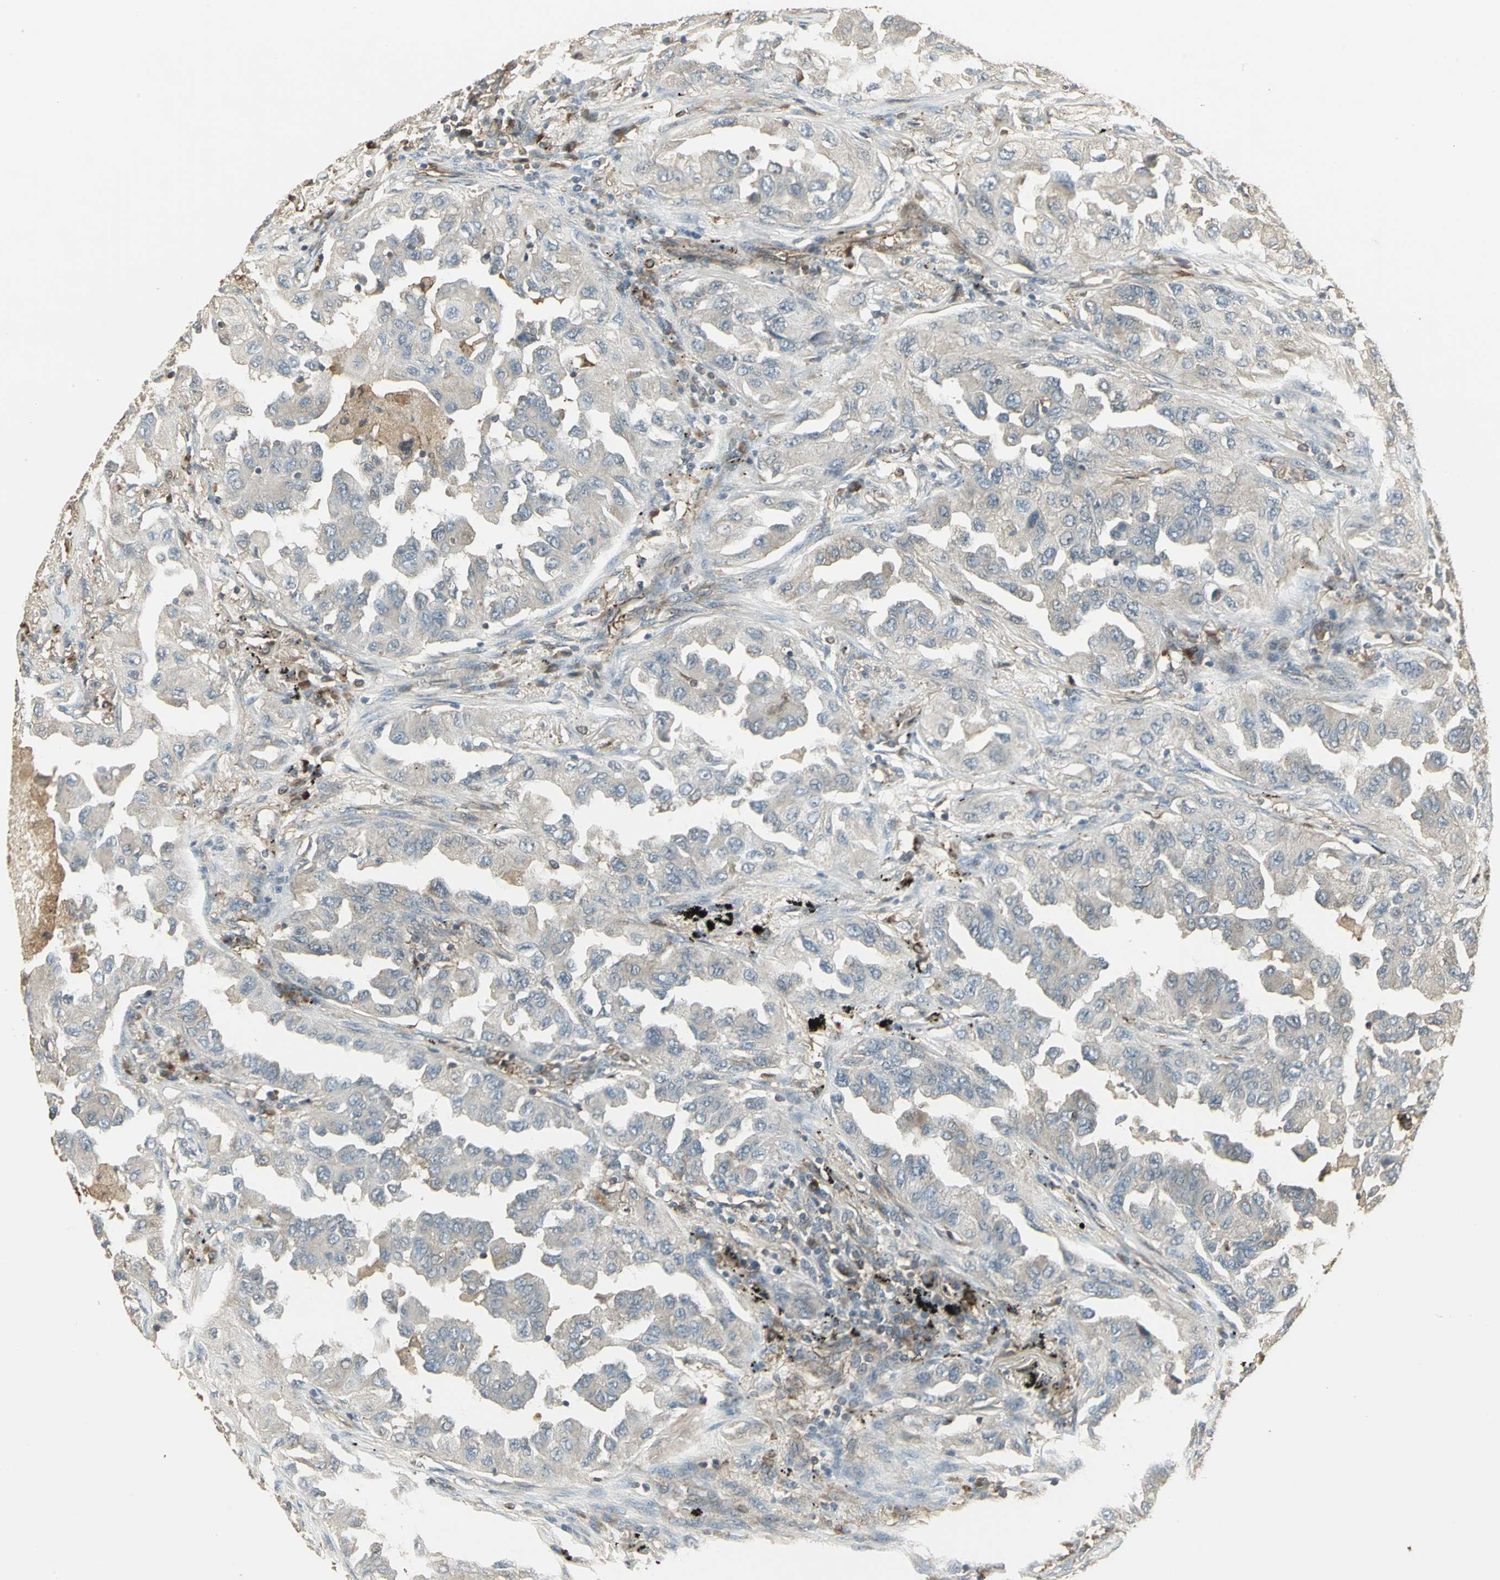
{"staining": {"intensity": "weak", "quantity": "25%-75%", "location": "cytoplasmic/membranous"}, "tissue": "lung cancer", "cell_type": "Tumor cells", "image_type": "cancer", "snomed": [{"axis": "morphology", "description": "Adenocarcinoma, NOS"}, {"axis": "topography", "description": "Lung"}], "caption": "Protein staining of lung cancer tissue shows weak cytoplasmic/membranous staining in approximately 25%-75% of tumor cells. The staining is performed using DAB brown chromogen to label protein expression. The nuclei are counter-stained blue using hematoxylin.", "gene": "PRXL2B", "patient": {"sex": "female", "age": 65}}